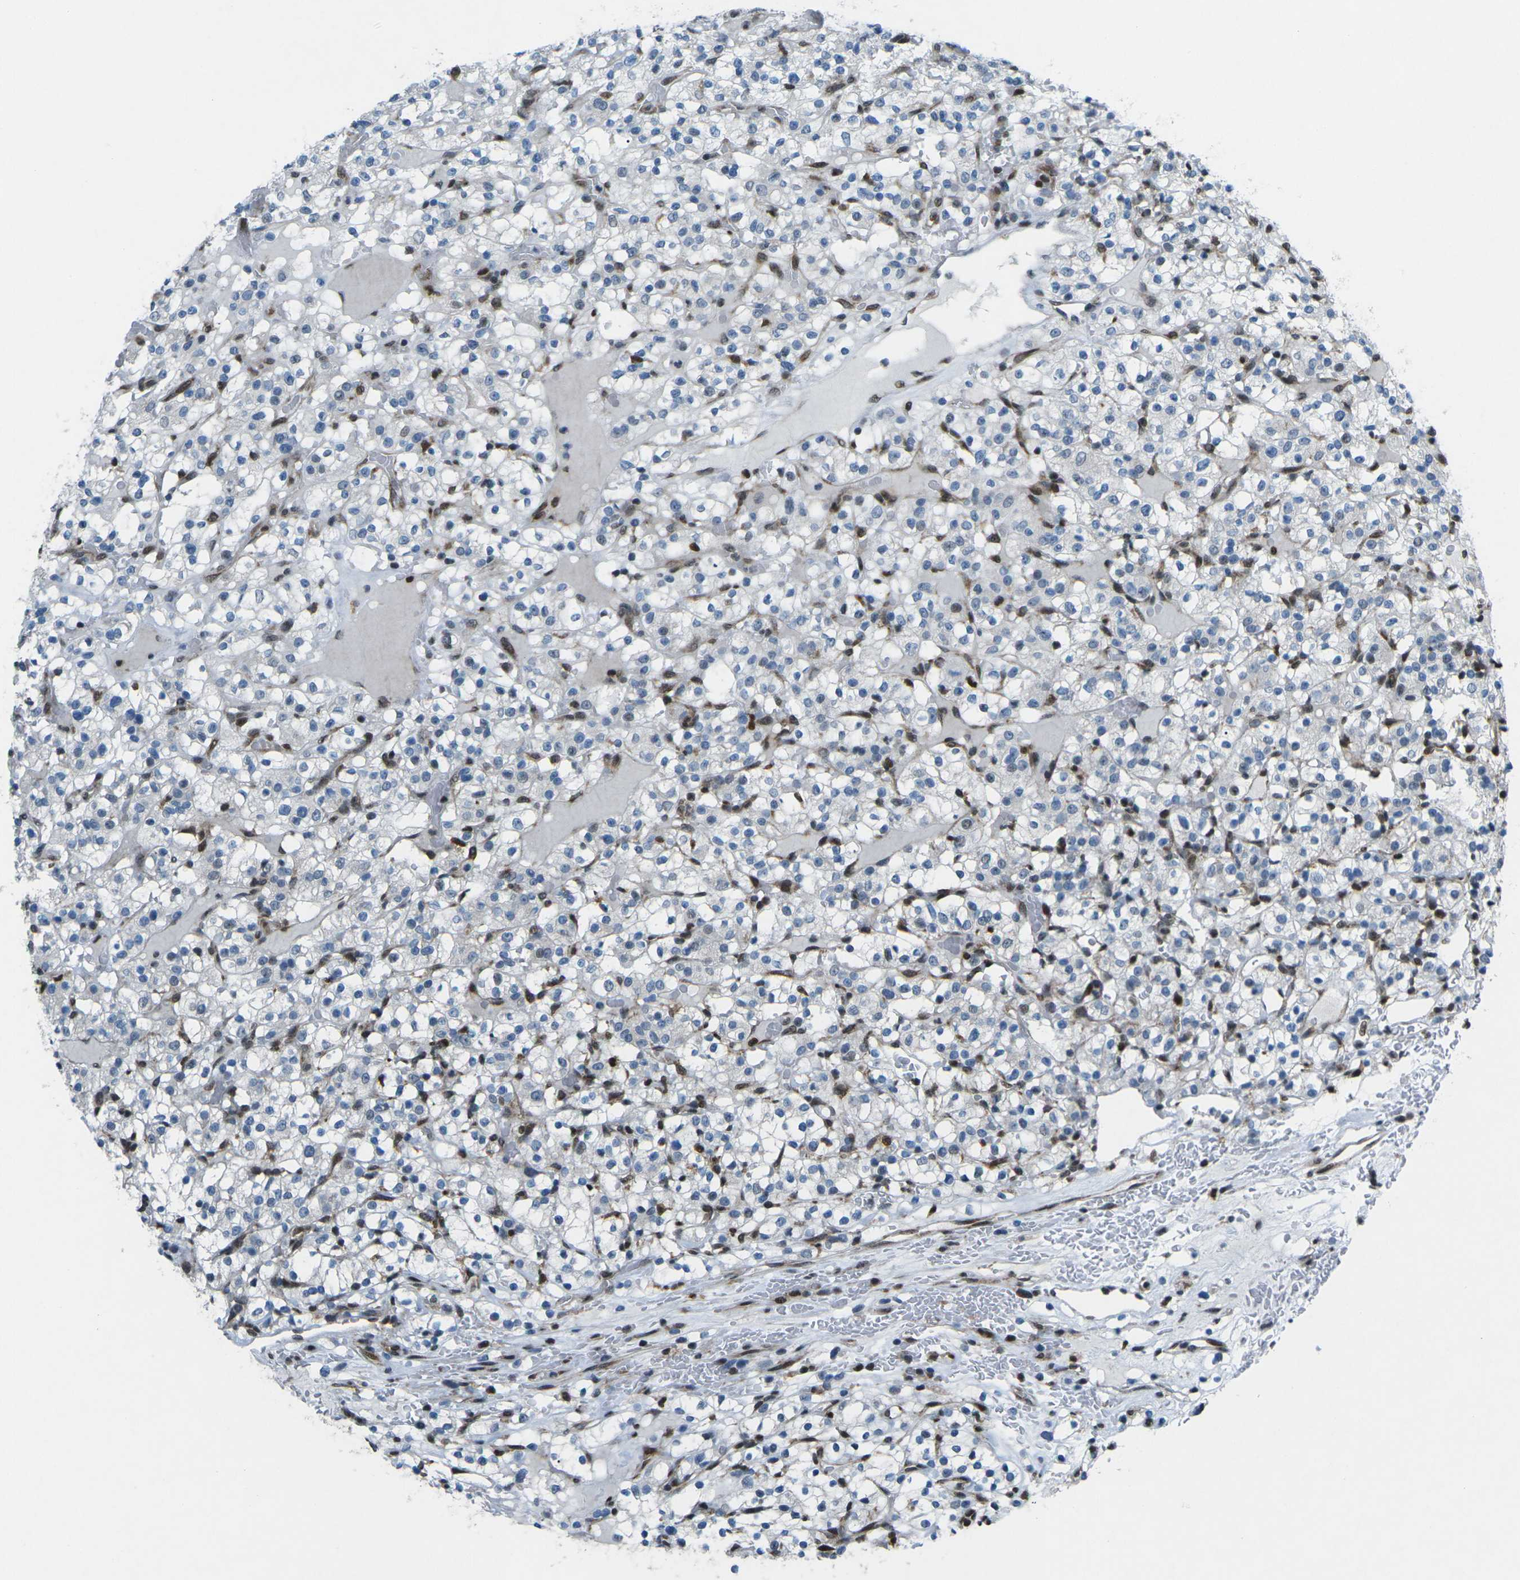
{"staining": {"intensity": "weak", "quantity": "<25%", "location": "nuclear"}, "tissue": "renal cancer", "cell_type": "Tumor cells", "image_type": "cancer", "snomed": [{"axis": "morphology", "description": "Normal tissue, NOS"}, {"axis": "morphology", "description": "Adenocarcinoma, NOS"}, {"axis": "topography", "description": "Kidney"}], "caption": "Immunohistochemistry photomicrograph of neoplastic tissue: renal cancer stained with DAB (3,3'-diaminobenzidine) demonstrates no significant protein expression in tumor cells.", "gene": "MBNL1", "patient": {"sex": "female", "age": 72}}